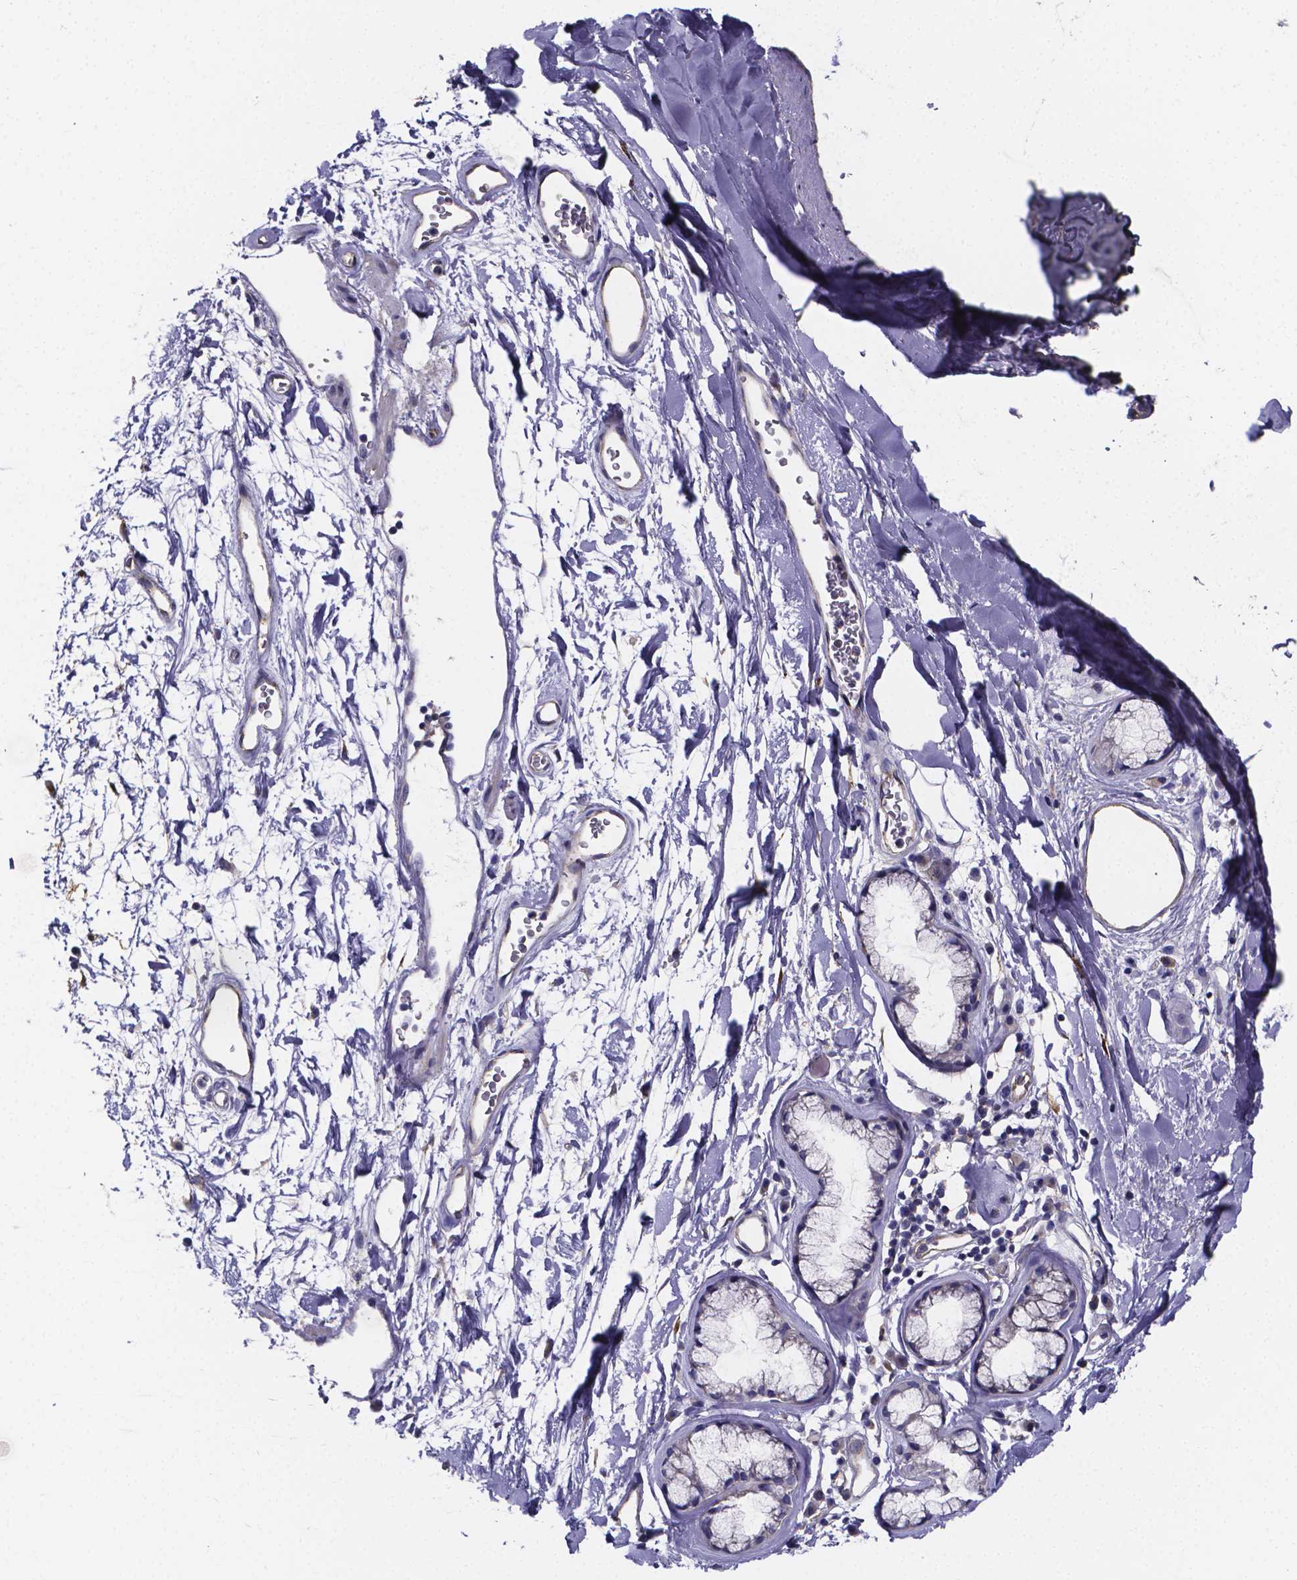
{"staining": {"intensity": "negative", "quantity": "none", "location": "none"}, "tissue": "adipose tissue", "cell_type": "Adipocytes", "image_type": "normal", "snomed": [{"axis": "morphology", "description": "Normal tissue, NOS"}, {"axis": "topography", "description": "Cartilage tissue"}, {"axis": "topography", "description": "Bronchus"}], "caption": "An image of adipose tissue stained for a protein reveals no brown staining in adipocytes. Nuclei are stained in blue.", "gene": "SFRP4", "patient": {"sex": "male", "age": 58}}